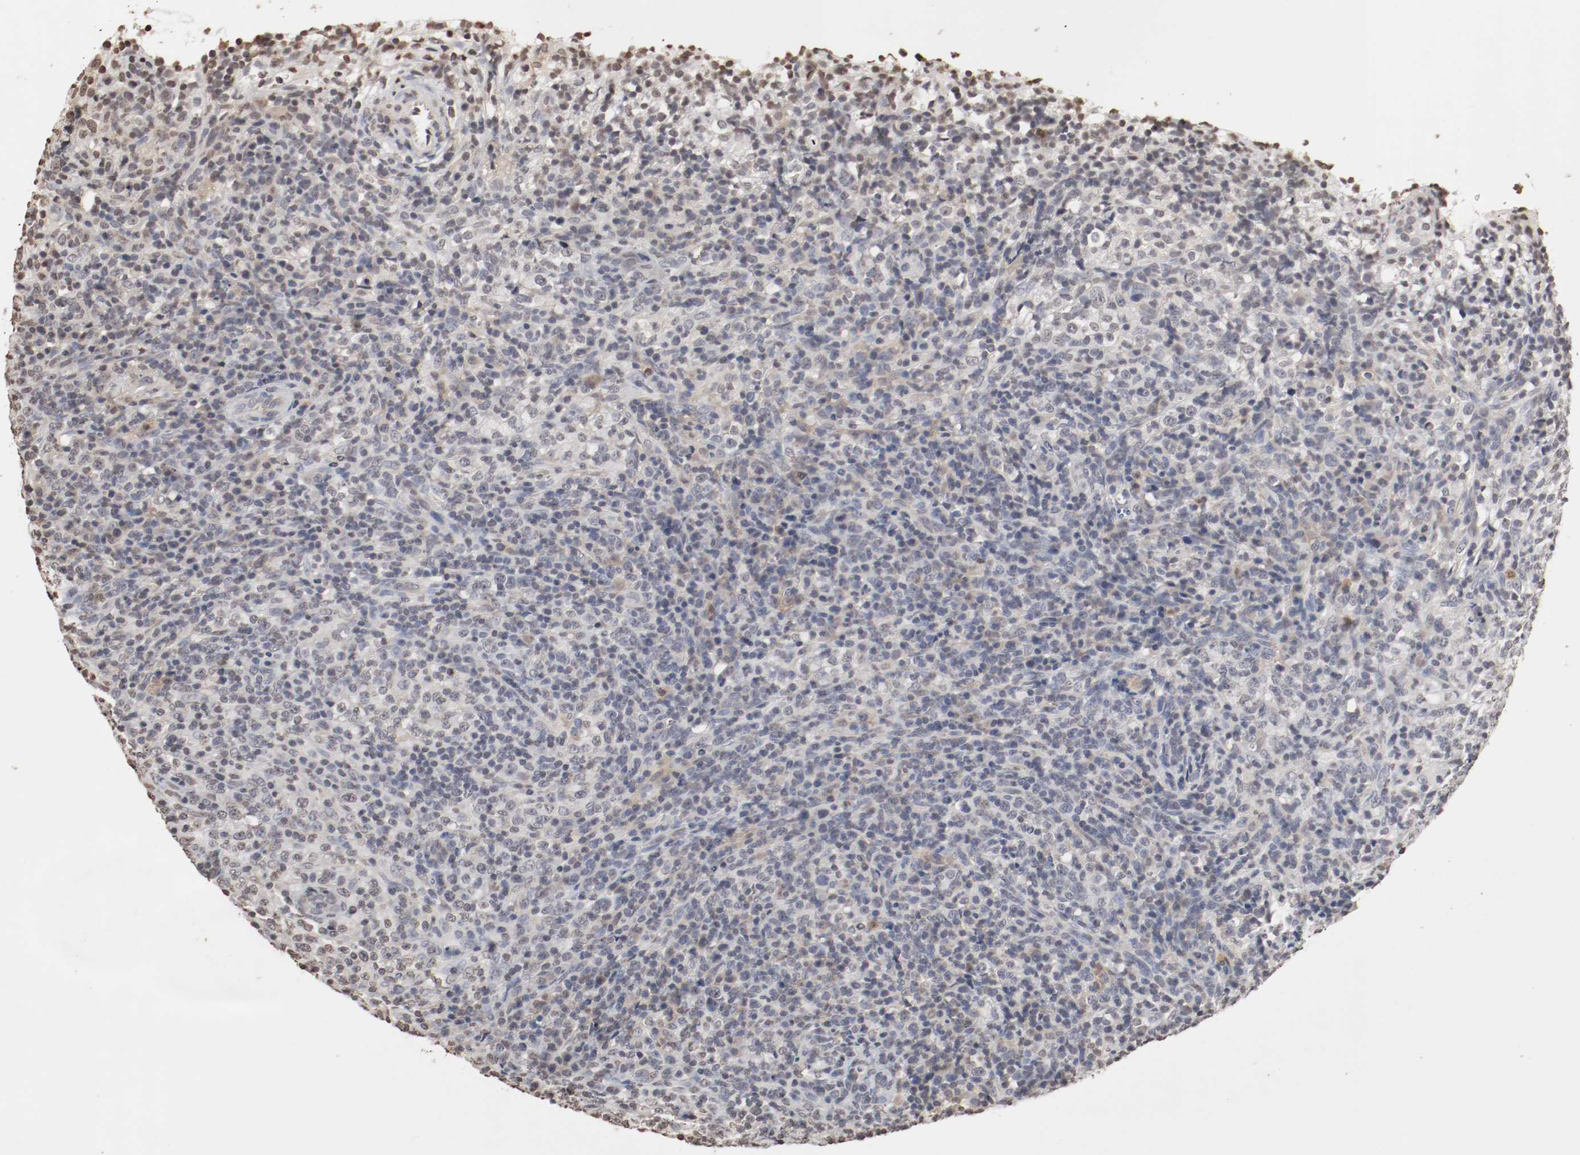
{"staining": {"intensity": "weak", "quantity": "<25%", "location": "cytoplasmic/membranous,nuclear"}, "tissue": "lymphoma", "cell_type": "Tumor cells", "image_type": "cancer", "snomed": [{"axis": "morphology", "description": "Malignant lymphoma, non-Hodgkin's type, High grade"}, {"axis": "topography", "description": "Lymph node"}], "caption": "A high-resolution image shows immunohistochemistry (IHC) staining of high-grade malignant lymphoma, non-Hodgkin's type, which demonstrates no significant expression in tumor cells. The staining was performed using DAB (3,3'-diaminobenzidine) to visualize the protein expression in brown, while the nuclei were stained in blue with hematoxylin (Magnification: 20x).", "gene": "WASL", "patient": {"sex": "female", "age": 76}}